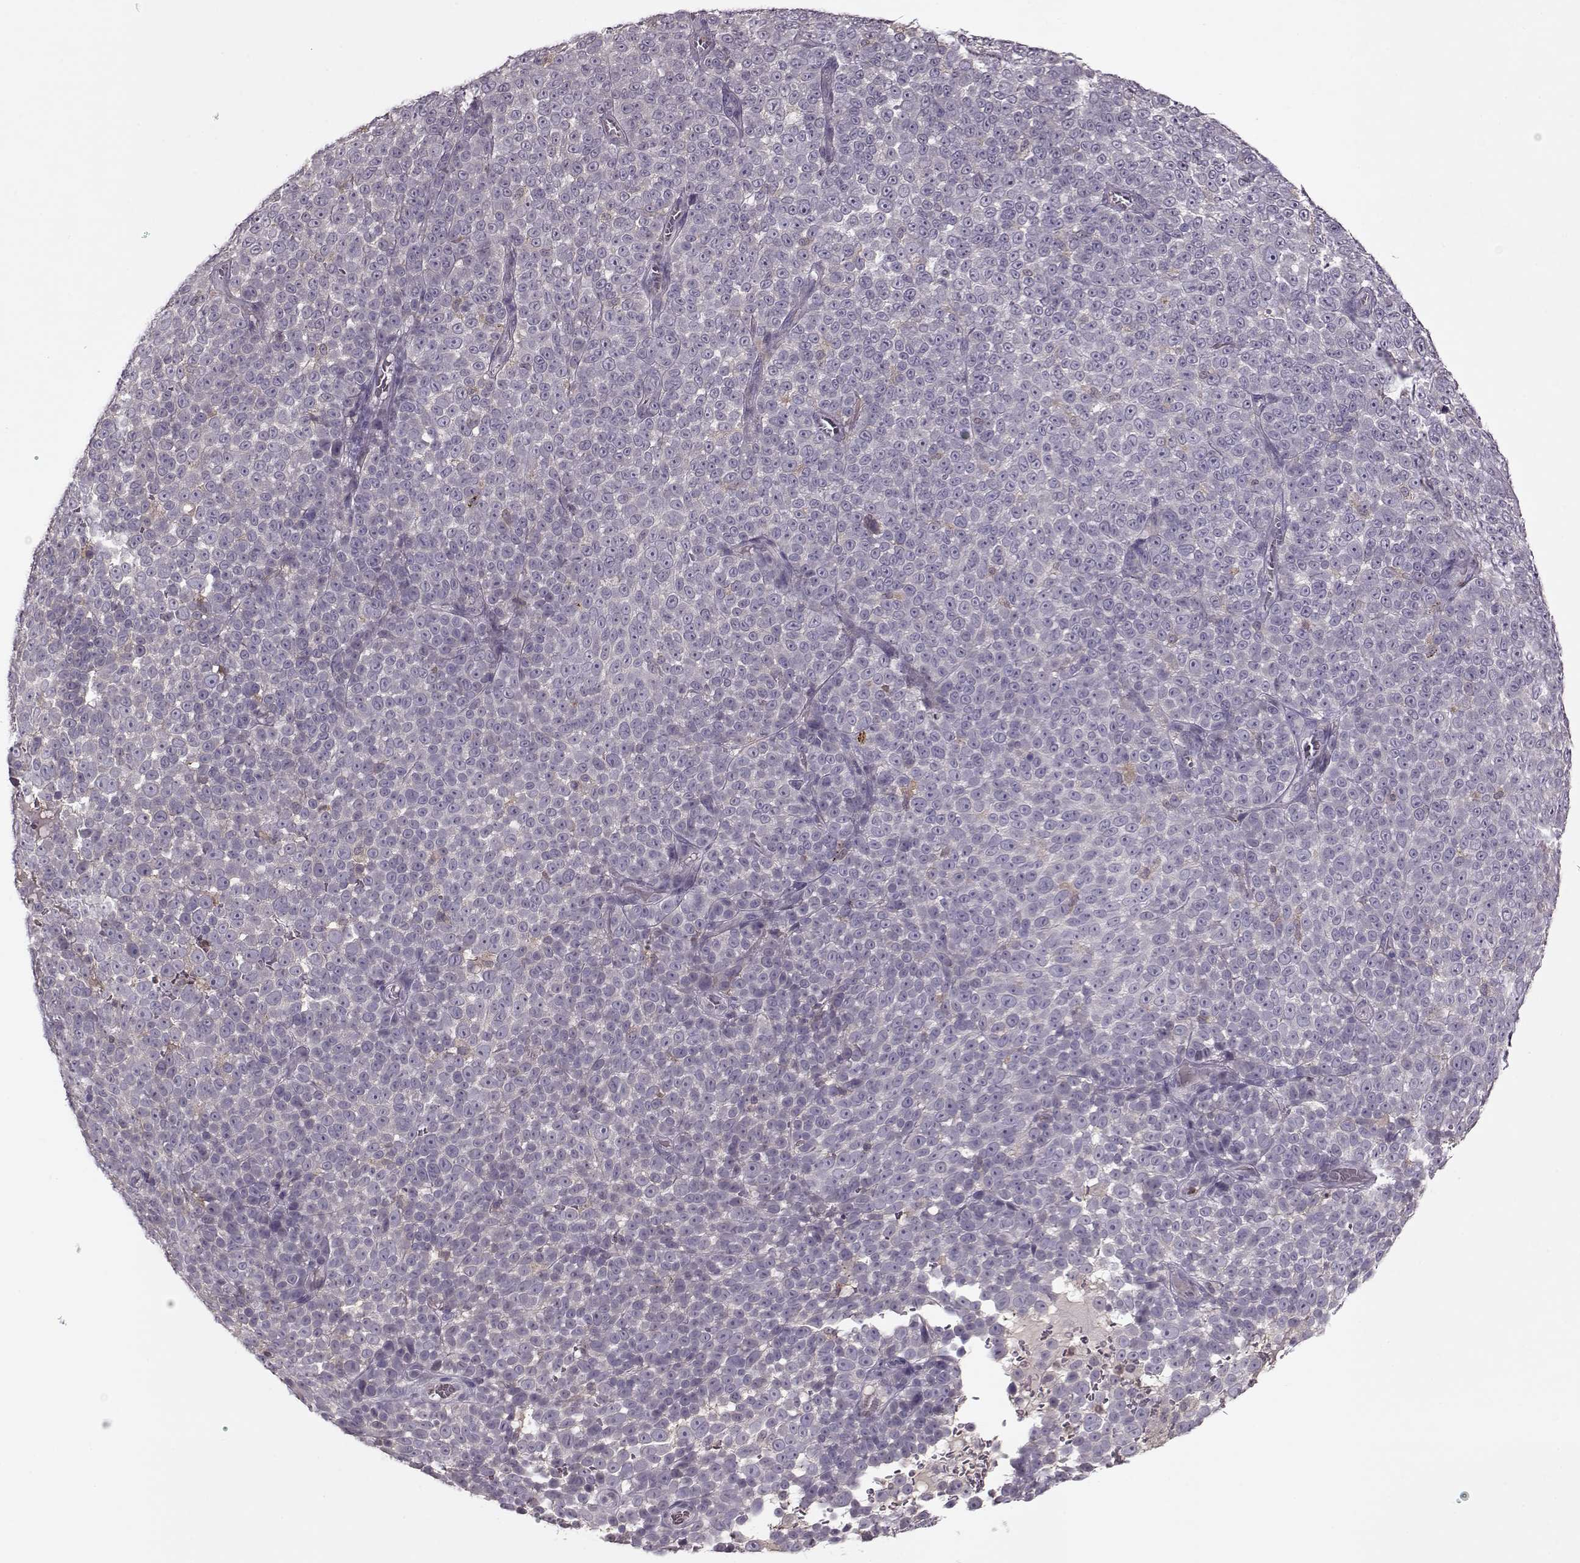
{"staining": {"intensity": "negative", "quantity": "none", "location": "none"}, "tissue": "melanoma", "cell_type": "Tumor cells", "image_type": "cancer", "snomed": [{"axis": "morphology", "description": "Malignant melanoma, NOS"}, {"axis": "topography", "description": "Skin"}], "caption": "Protein analysis of malignant melanoma demonstrates no significant positivity in tumor cells. (Brightfield microscopy of DAB (3,3'-diaminobenzidine) immunohistochemistry (IHC) at high magnification).", "gene": "ACOT11", "patient": {"sex": "female", "age": 95}}